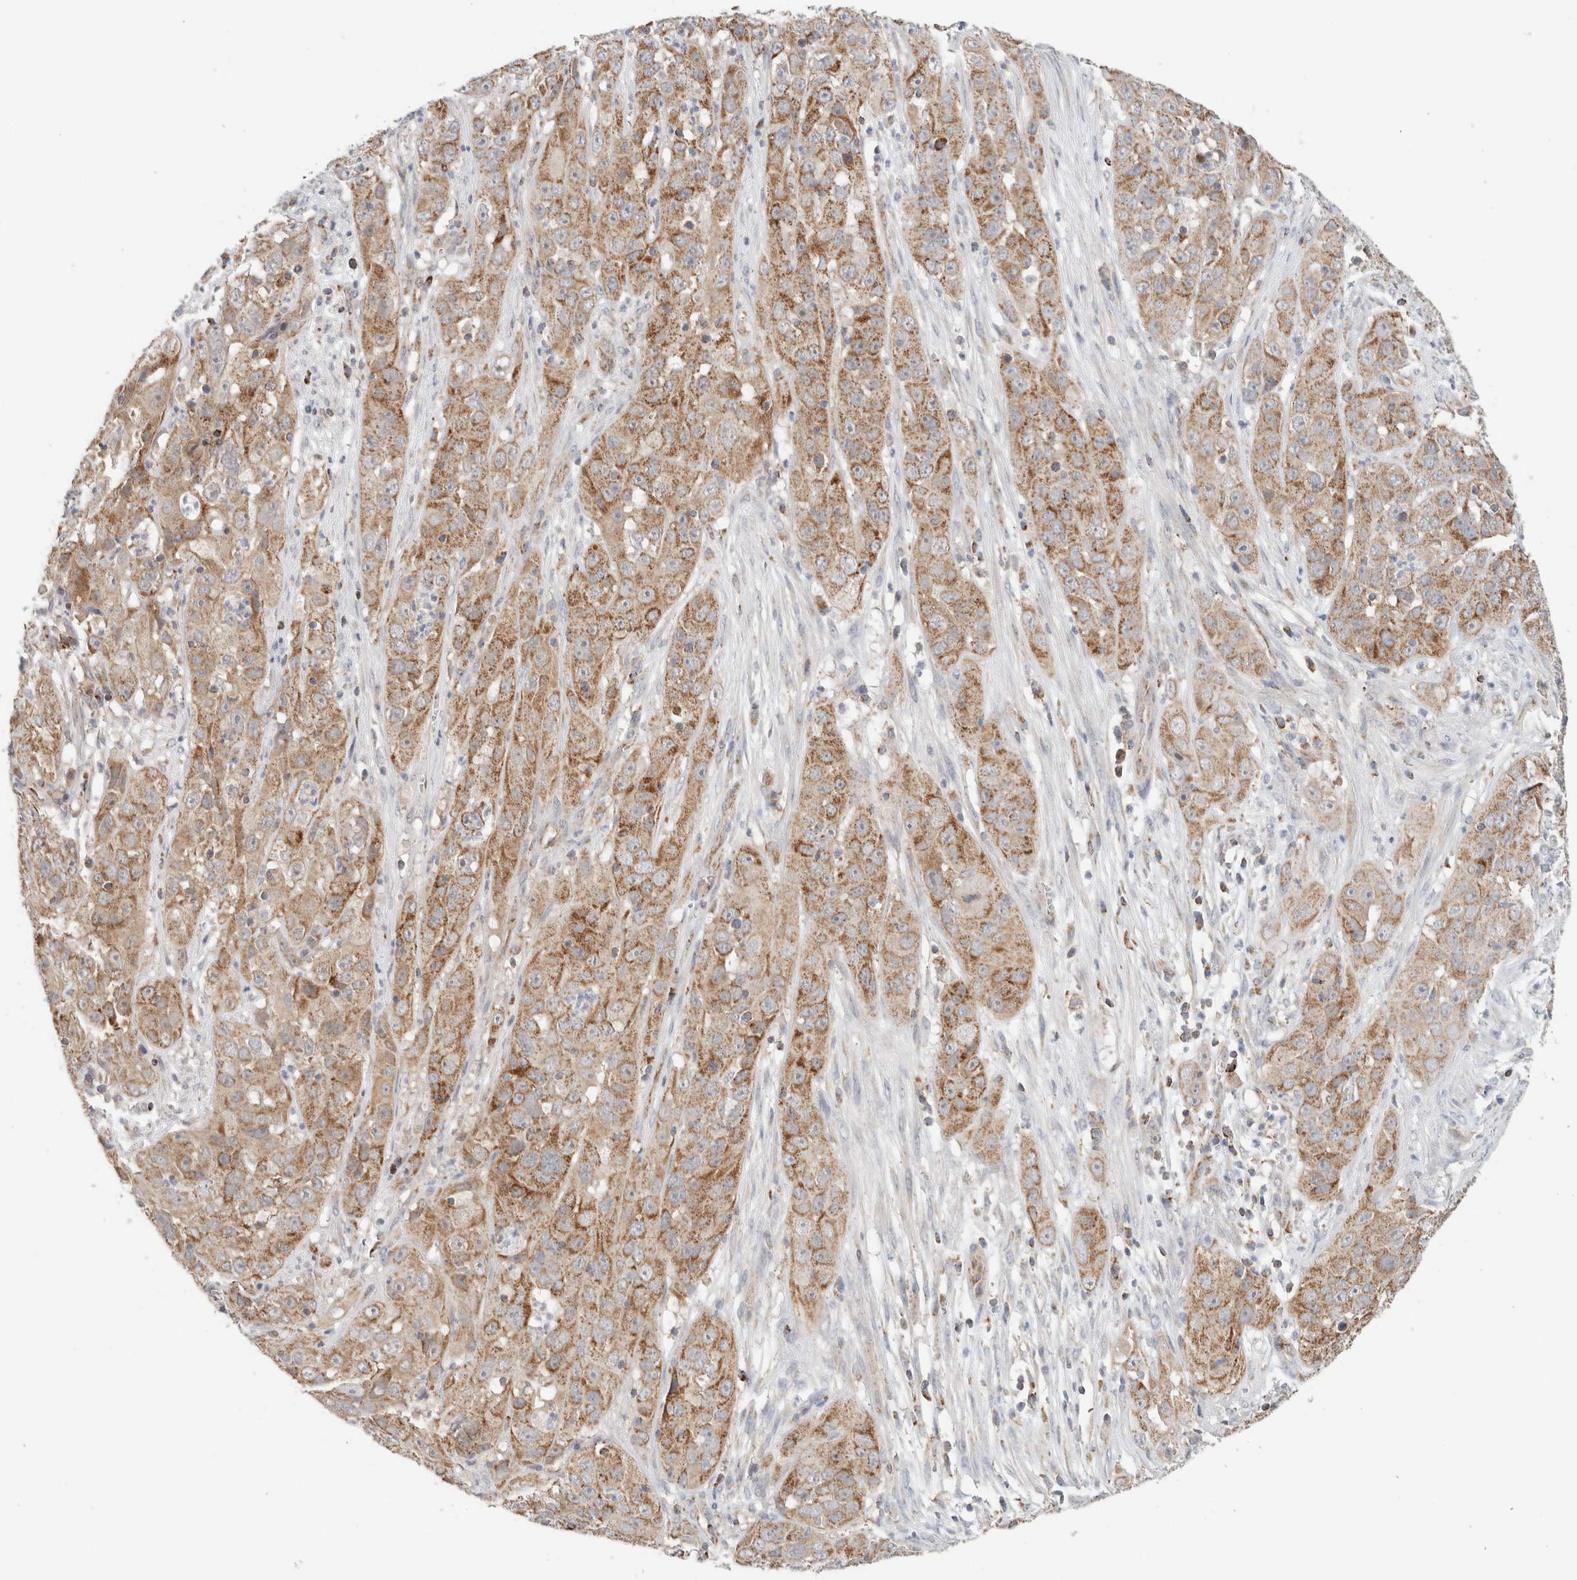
{"staining": {"intensity": "strong", "quantity": "25%-75%", "location": "cytoplasmic/membranous"}, "tissue": "cervical cancer", "cell_type": "Tumor cells", "image_type": "cancer", "snomed": [{"axis": "morphology", "description": "Squamous cell carcinoma, NOS"}, {"axis": "topography", "description": "Cervix"}], "caption": "Approximately 25%-75% of tumor cells in human cervical cancer (squamous cell carcinoma) demonstrate strong cytoplasmic/membranous protein staining as visualized by brown immunohistochemical staining.", "gene": "MRM3", "patient": {"sex": "female", "age": 32}}